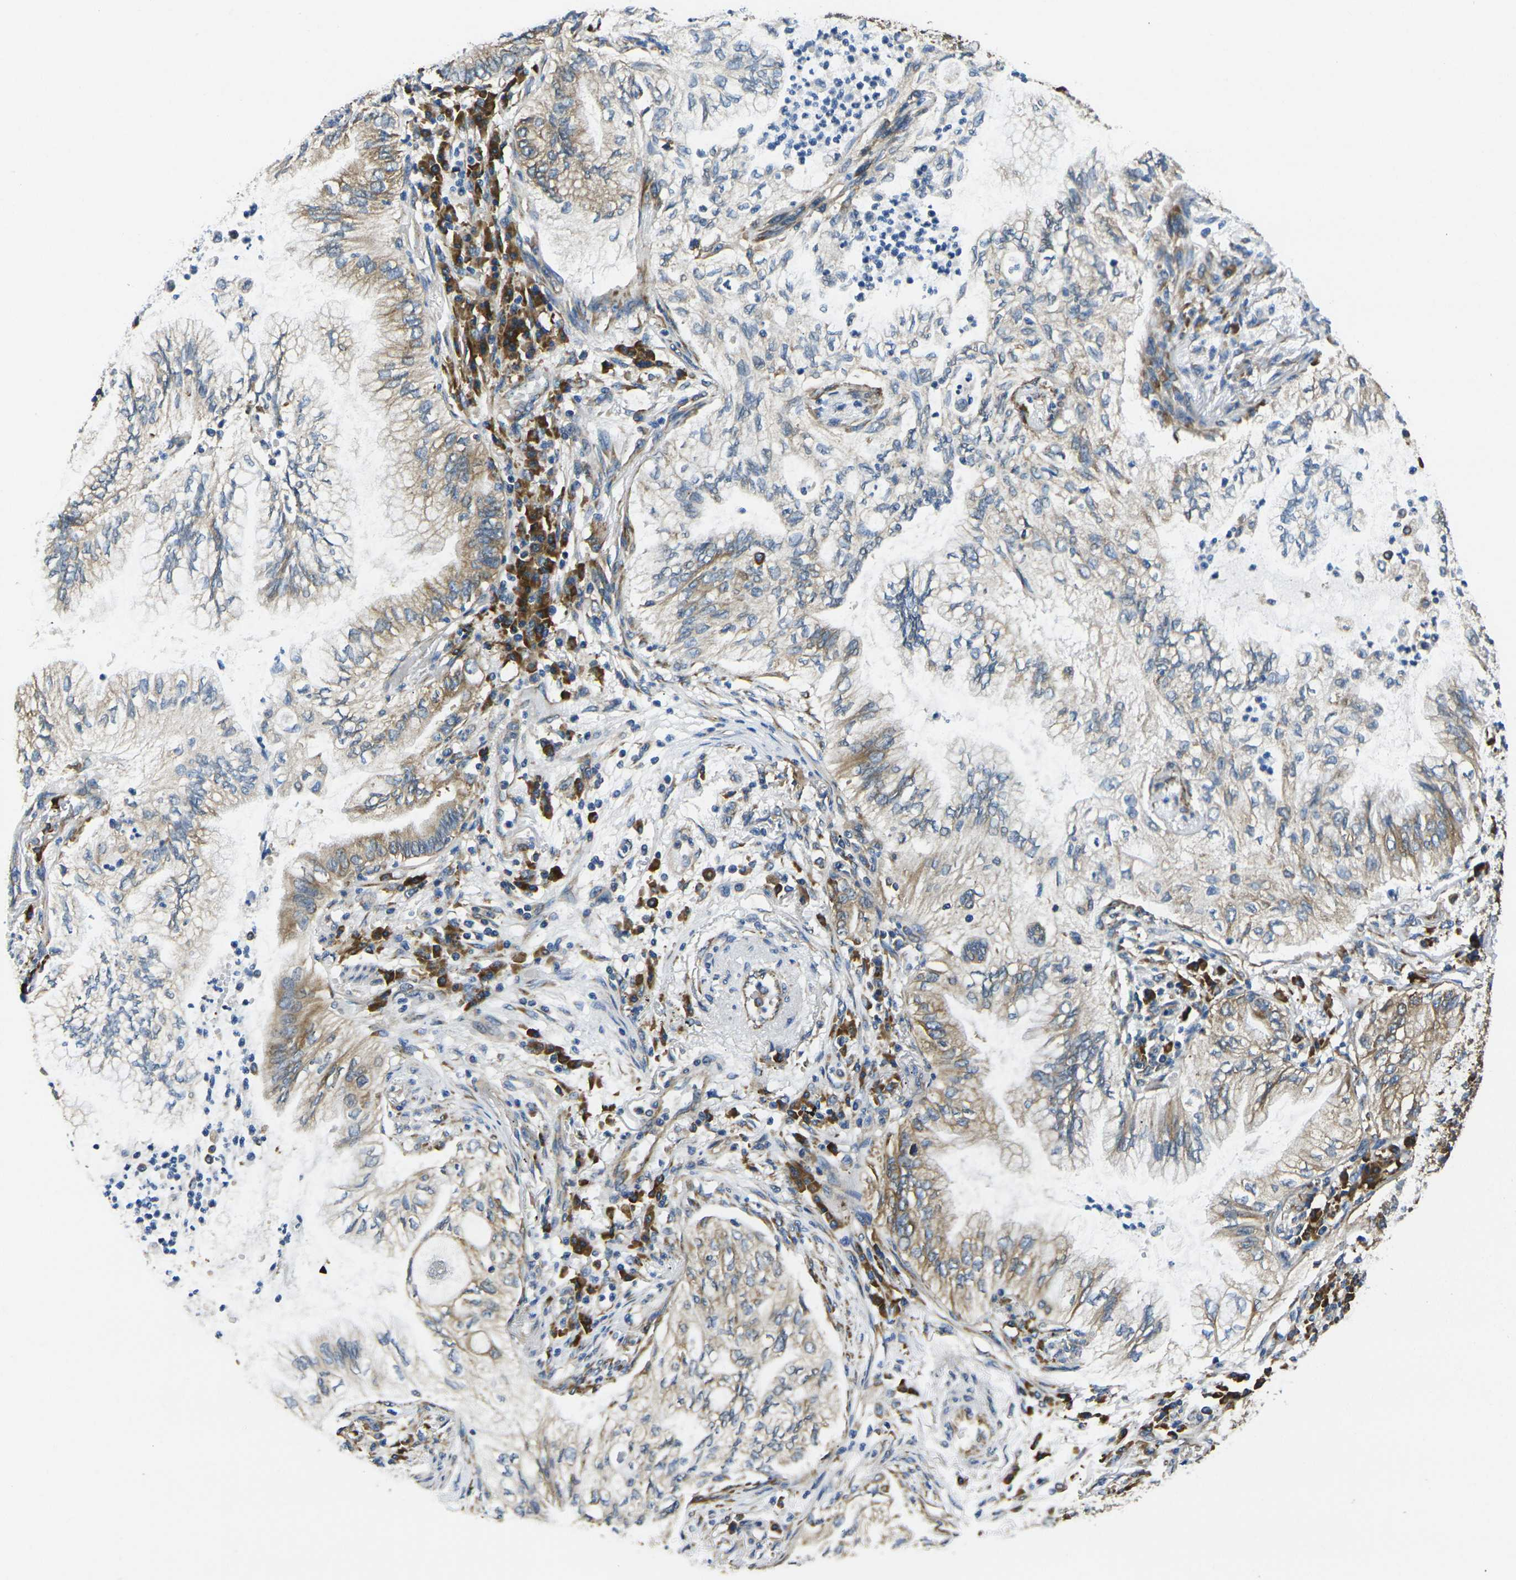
{"staining": {"intensity": "weak", "quantity": "25%-75%", "location": "cytoplasmic/membranous"}, "tissue": "lung cancer", "cell_type": "Tumor cells", "image_type": "cancer", "snomed": [{"axis": "morphology", "description": "Normal tissue, NOS"}, {"axis": "morphology", "description": "Adenocarcinoma, NOS"}, {"axis": "topography", "description": "Bronchus"}, {"axis": "topography", "description": "Lung"}], "caption": "Tumor cells show low levels of weak cytoplasmic/membranous expression in about 25%-75% of cells in human adenocarcinoma (lung).", "gene": "RPSA", "patient": {"sex": "female", "age": 70}}